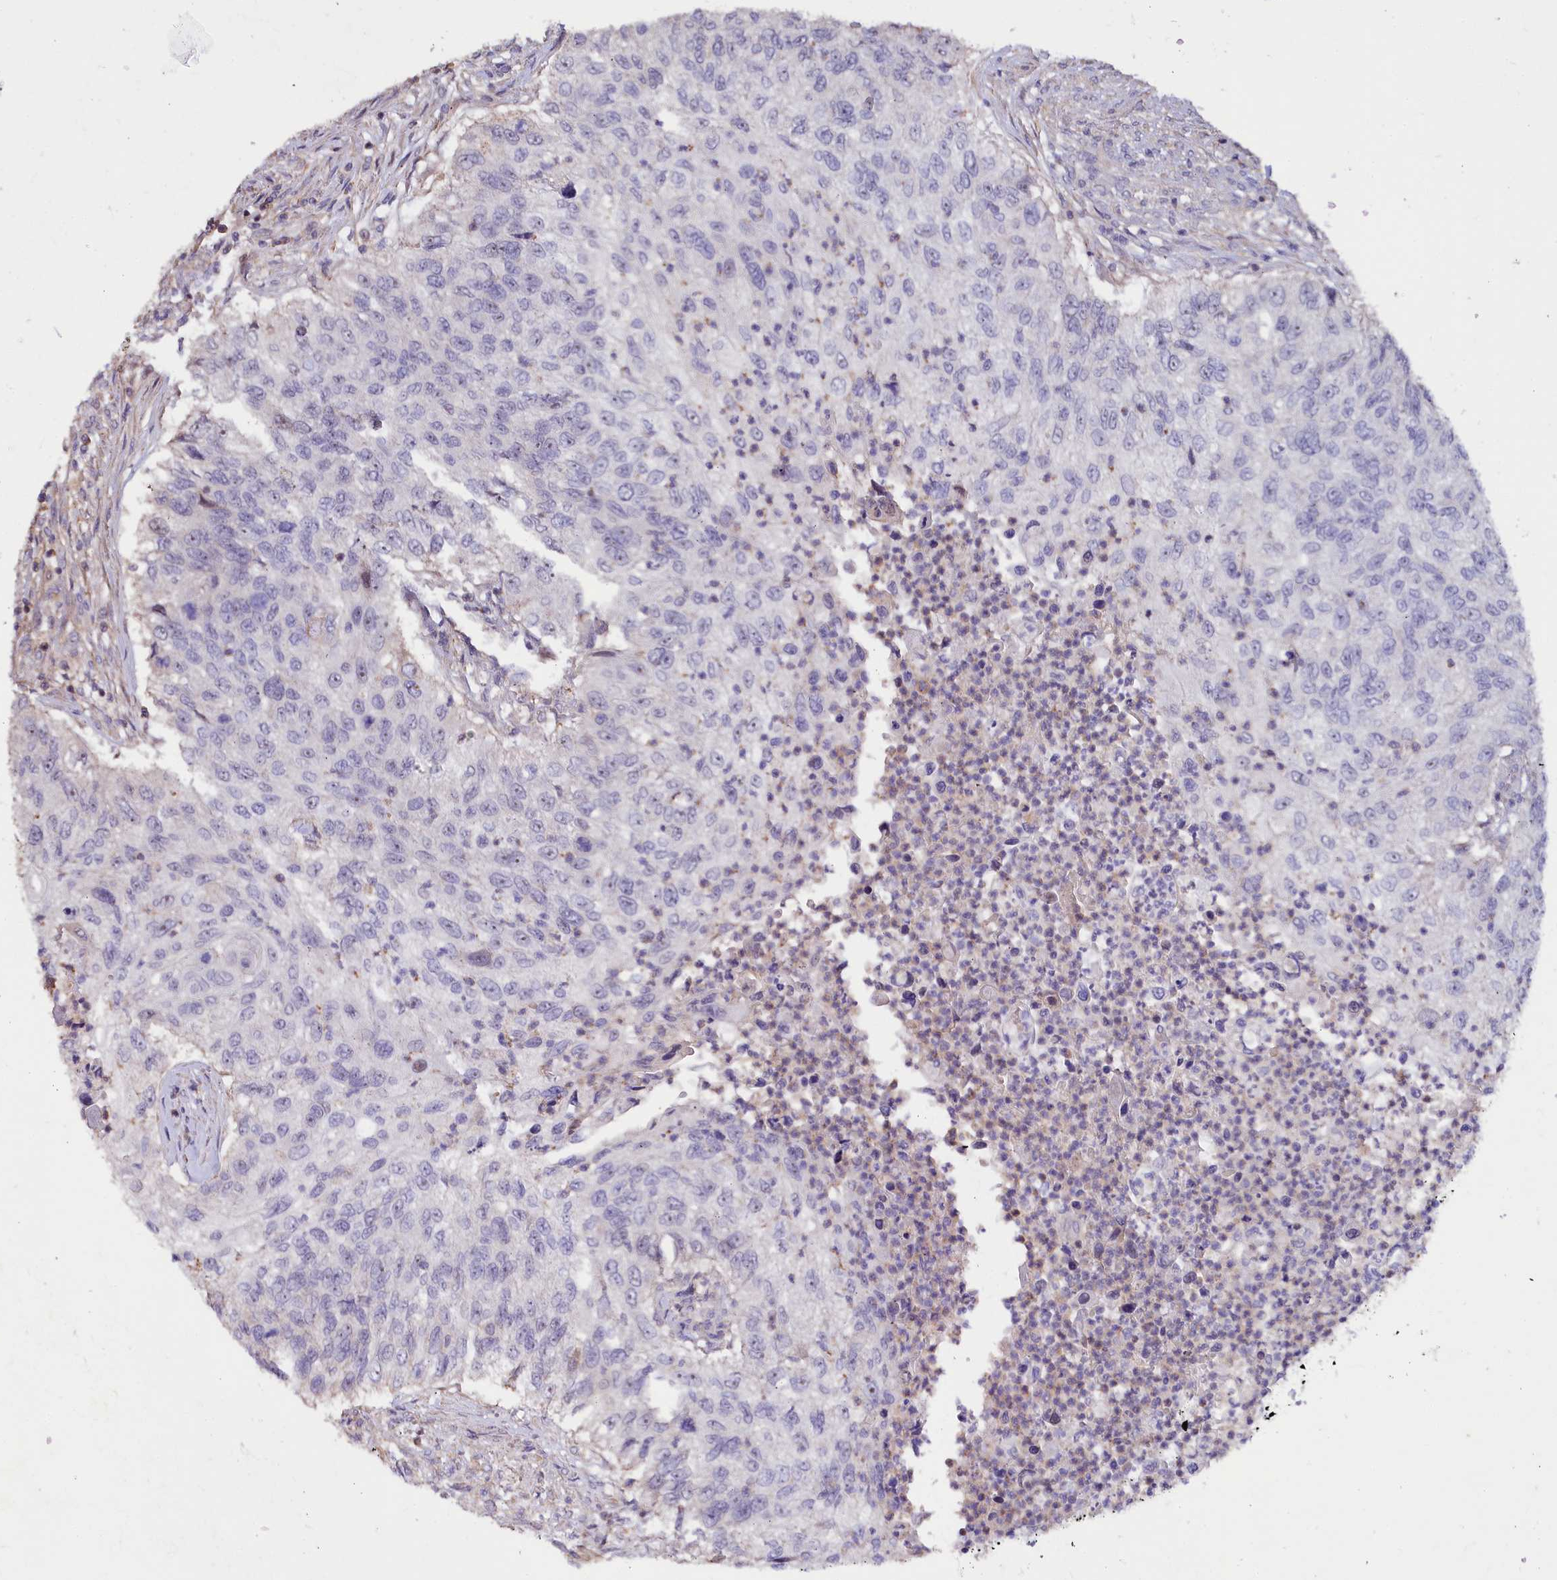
{"staining": {"intensity": "negative", "quantity": "none", "location": "none"}, "tissue": "urothelial cancer", "cell_type": "Tumor cells", "image_type": "cancer", "snomed": [{"axis": "morphology", "description": "Urothelial carcinoma, High grade"}, {"axis": "topography", "description": "Urinary bladder"}], "caption": "DAB immunohistochemical staining of urothelial cancer demonstrates no significant positivity in tumor cells.", "gene": "RPUSD3", "patient": {"sex": "female", "age": 60}}